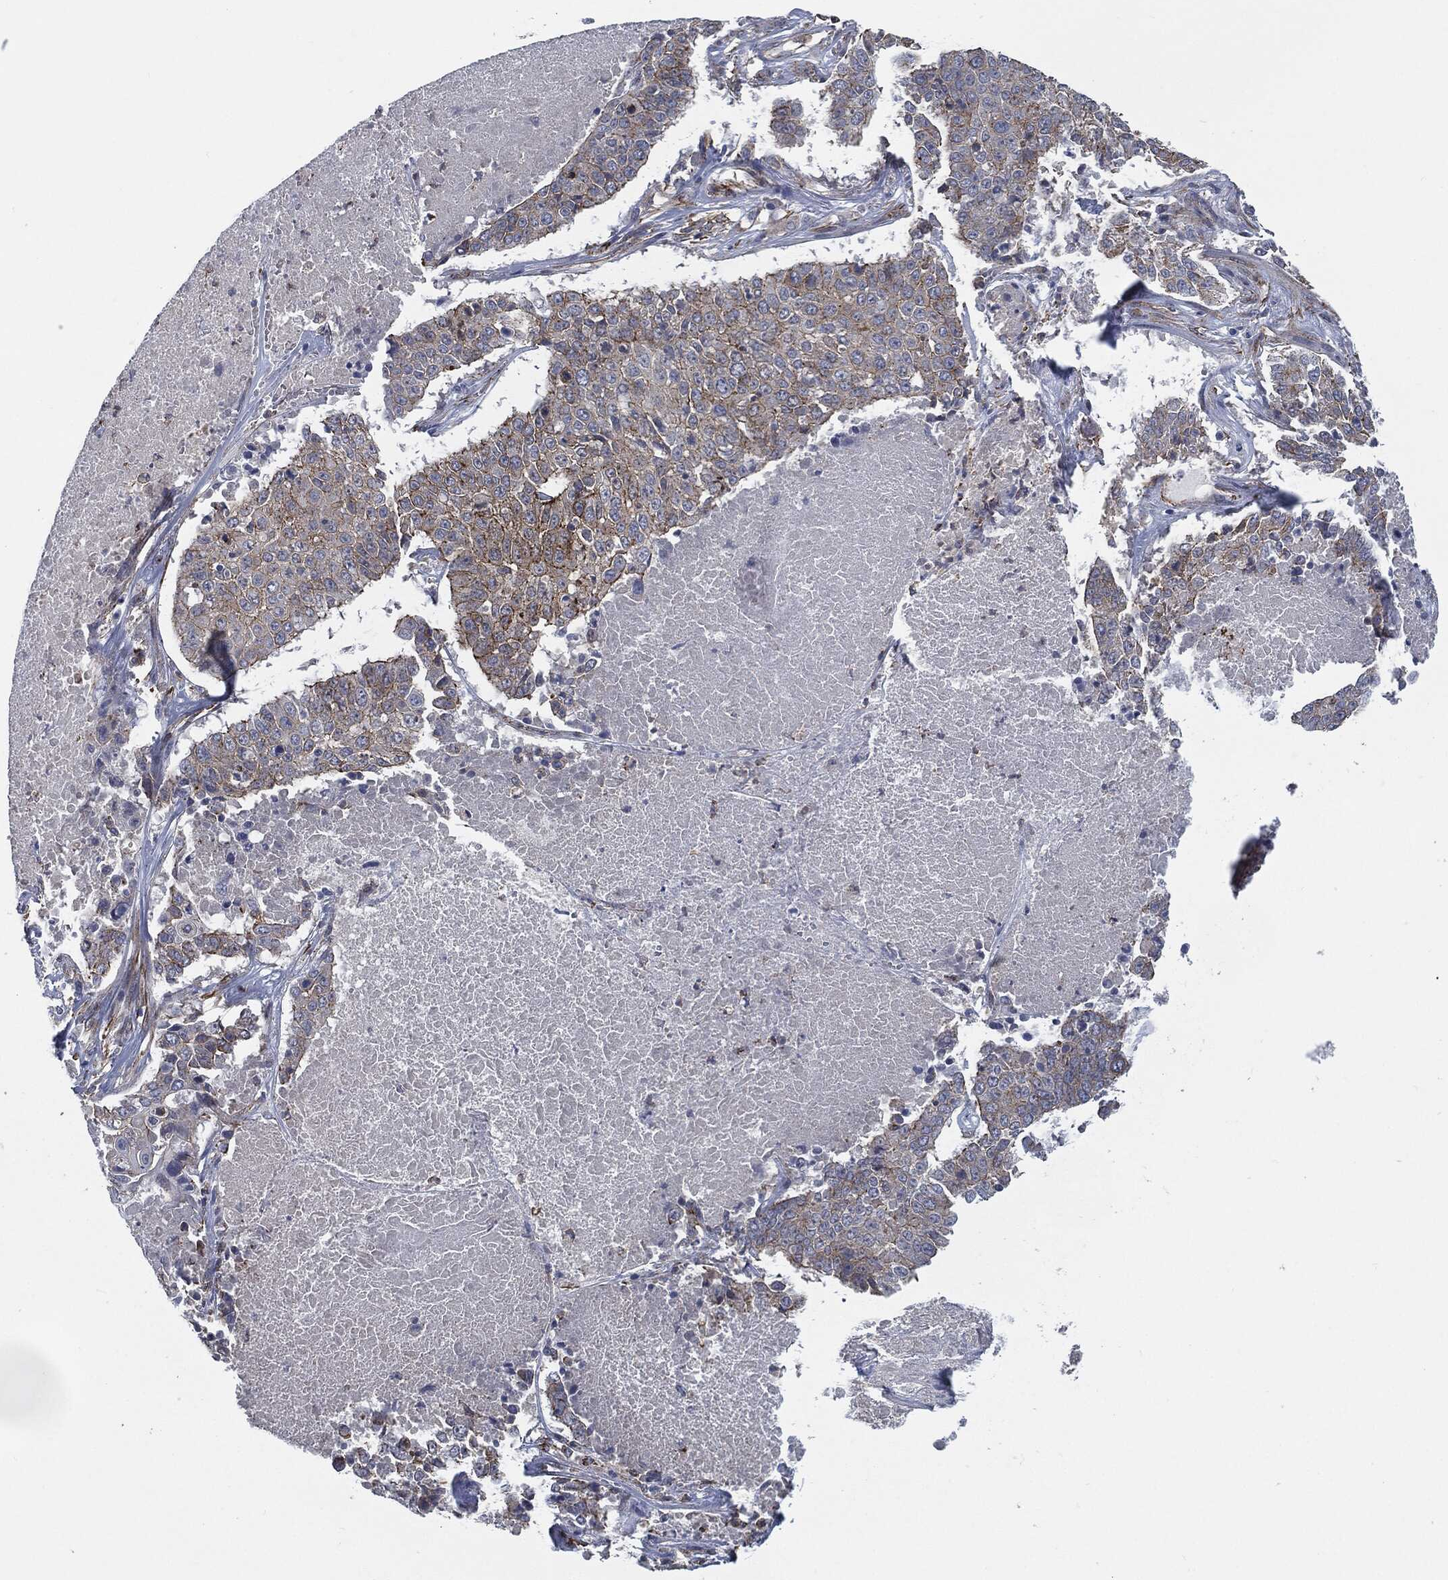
{"staining": {"intensity": "strong", "quantity": "<25%", "location": "cytoplasmic/membranous"}, "tissue": "lung cancer", "cell_type": "Tumor cells", "image_type": "cancer", "snomed": [{"axis": "morphology", "description": "Squamous cell carcinoma, NOS"}, {"axis": "topography", "description": "Lung"}], "caption": "Strong cytoplasmic/membranous positivity is identified in approximately <25% of tumor cells in lung cancer.", "gene": "SVIL", "patient": {"sex": "male", "age": 64}}